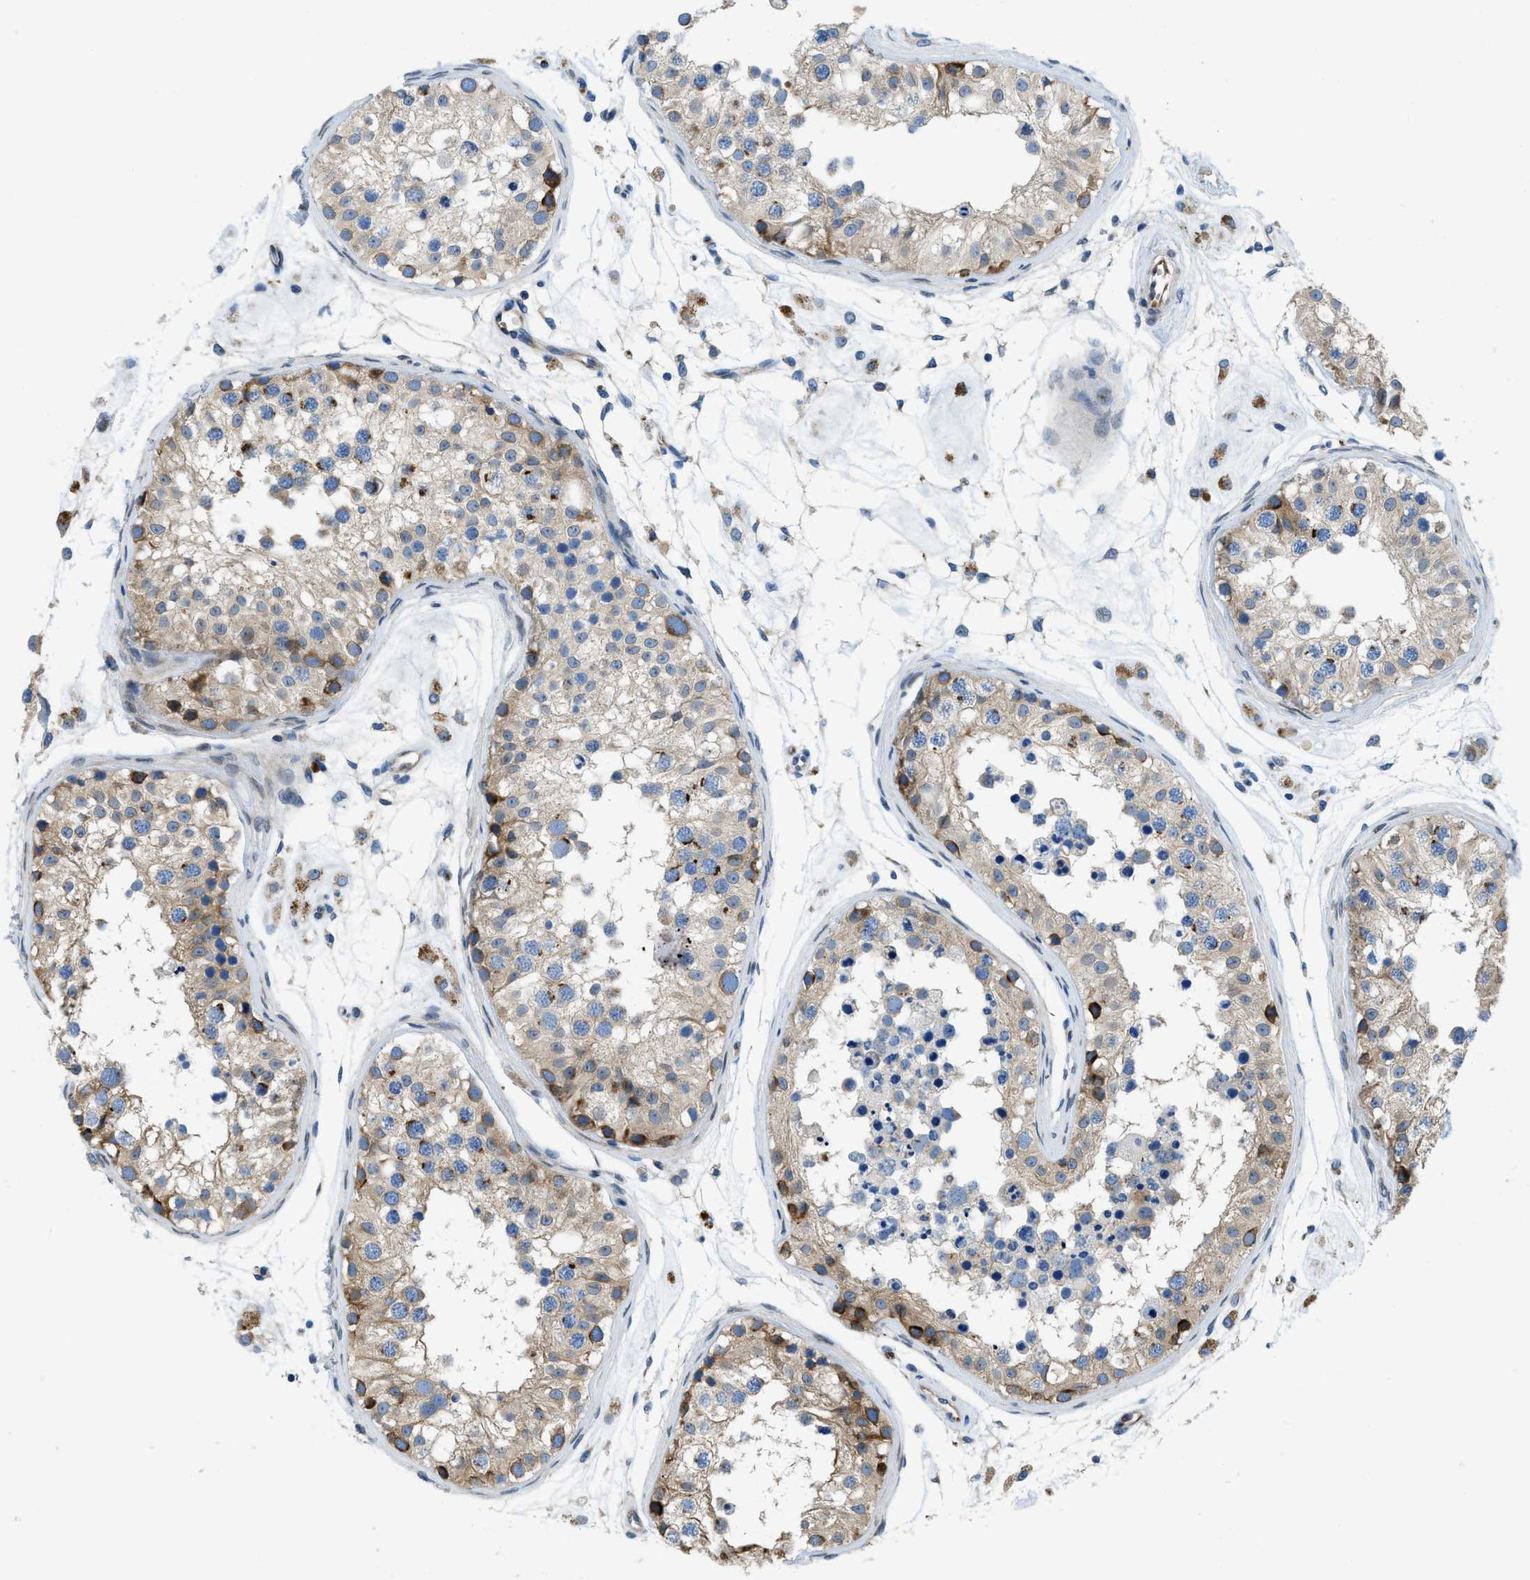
{"staining": {"intensity": "moderate", "quantity": "25%-75%", "location": "cytoplasmic/membranous"}, "tissue": "testis", "cell_type": "Cells in seminiferous ducts", "image_type": "normal", "snomed": [{"axis": "morphology", "description": "Normal tissue, NOS"}, {"axis": "morphology", "description": "Adenocarcinoma, metastatic, NOS"}, {"axis": "topography", "description": "Testis"}], "caption": "Cells in seminiferous ducts demonstrate moderate cytoplasmic/membranous staining in approximately 25%-75% of cells in benign testis. The staining was performed using DAB (3,3'-diaminobenzidine), with brown indicating positive protein expression. Nuclei are stained blue with hematoxylin.", "gene": "TMEM248", "patient": {"sex": "male", "age": 26}}